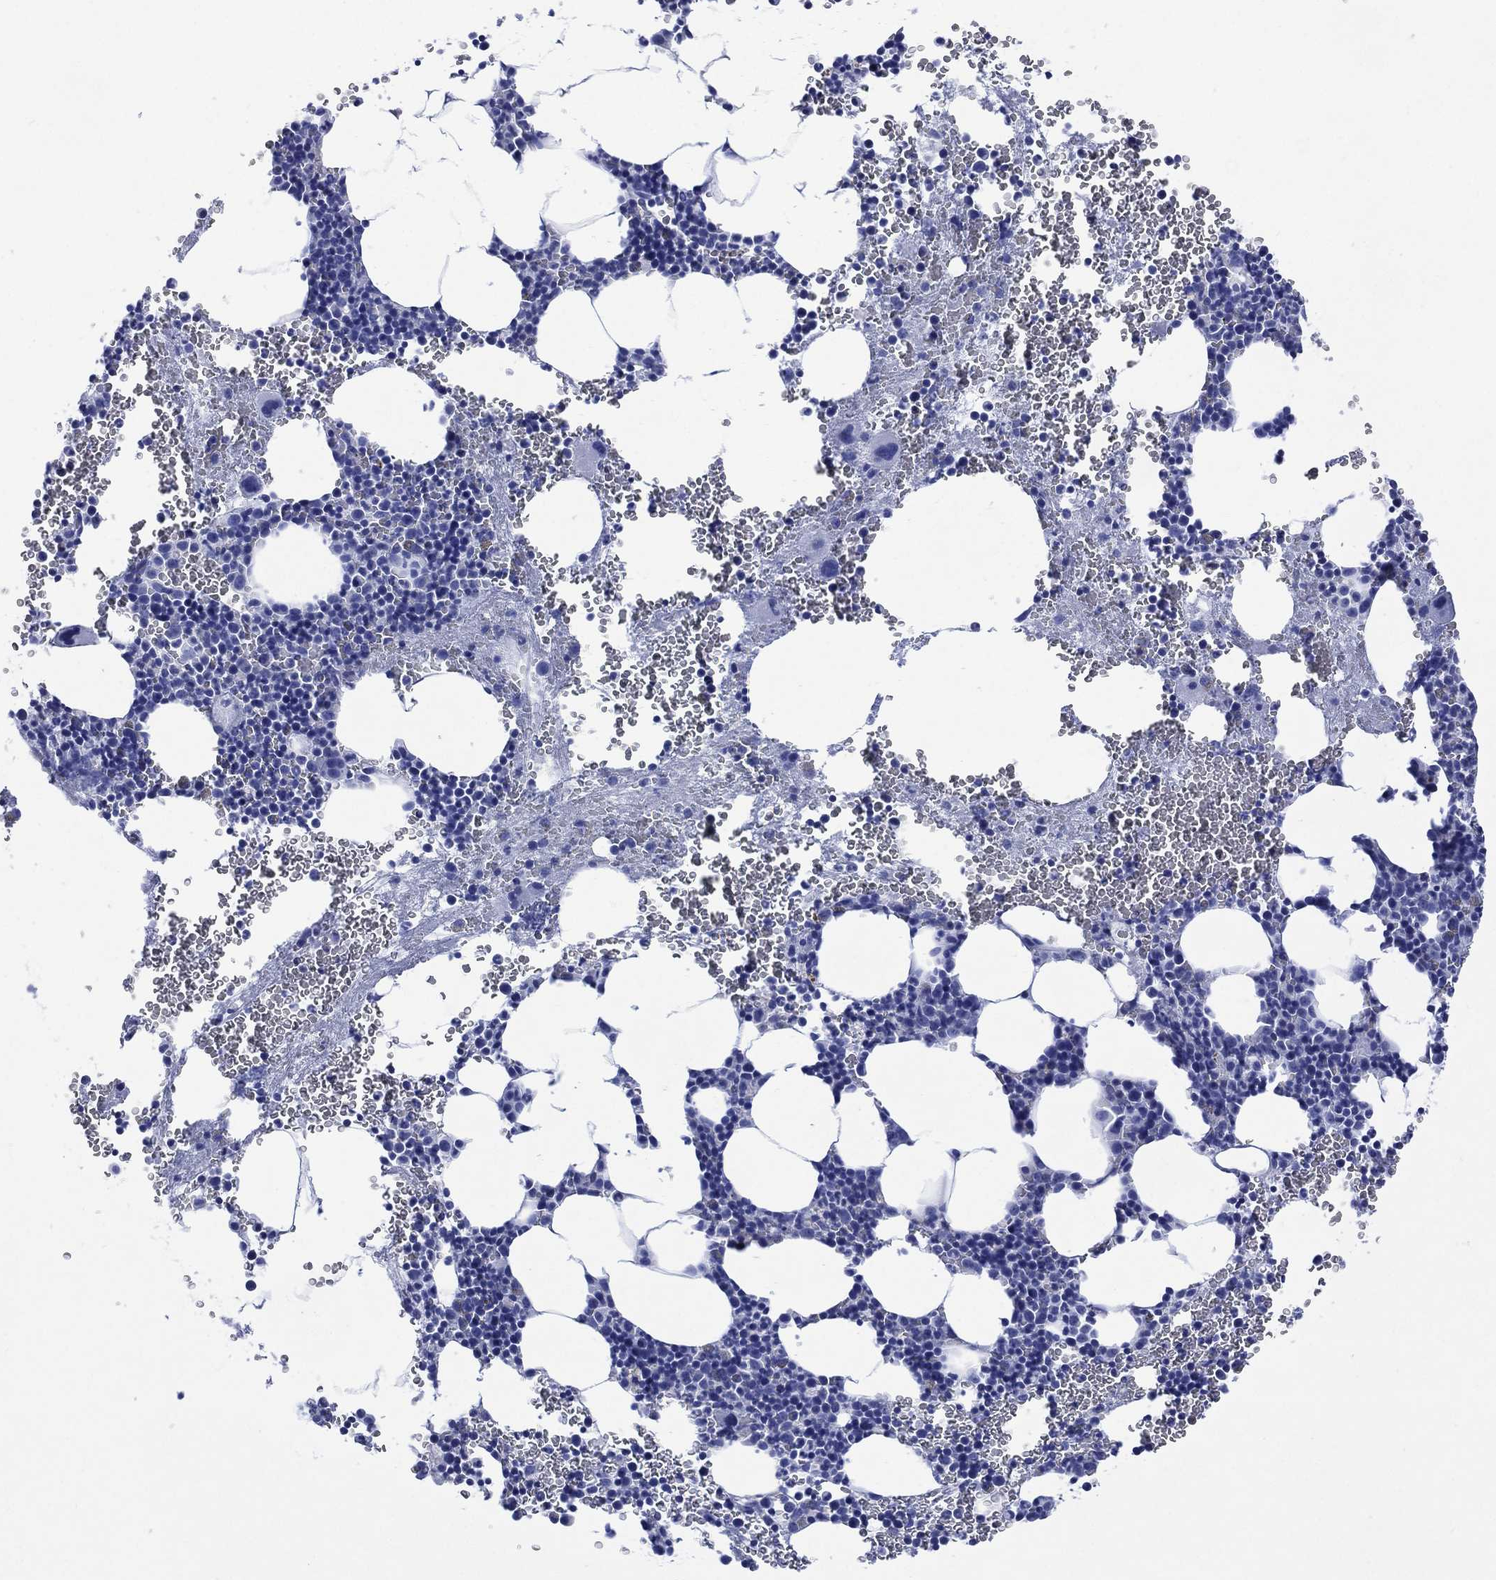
{"staining": {"intensity": "negative", "quantity": "none", "location": "none"}, "tissue": "bone marrow", "cell_type": "Hematopoietic cells", "image_type": "normal", "snomed": [{"axis": "morphology", "description": "Normal tissue, NOS"}, {"axis": "topography", "description": "Bone marrow"}], "caption": "High magnification brightfield microscopy of unremarkable bone marrow stained with DAB (brown) and counterstained with hematoxylin (blue): hematopoietic cells show no significant staining. (DAB immunohistochemistry with hematoxylin counter stain).", "gene": "SHCBP1L", "patient": {"sex": "male", "age": 50}}